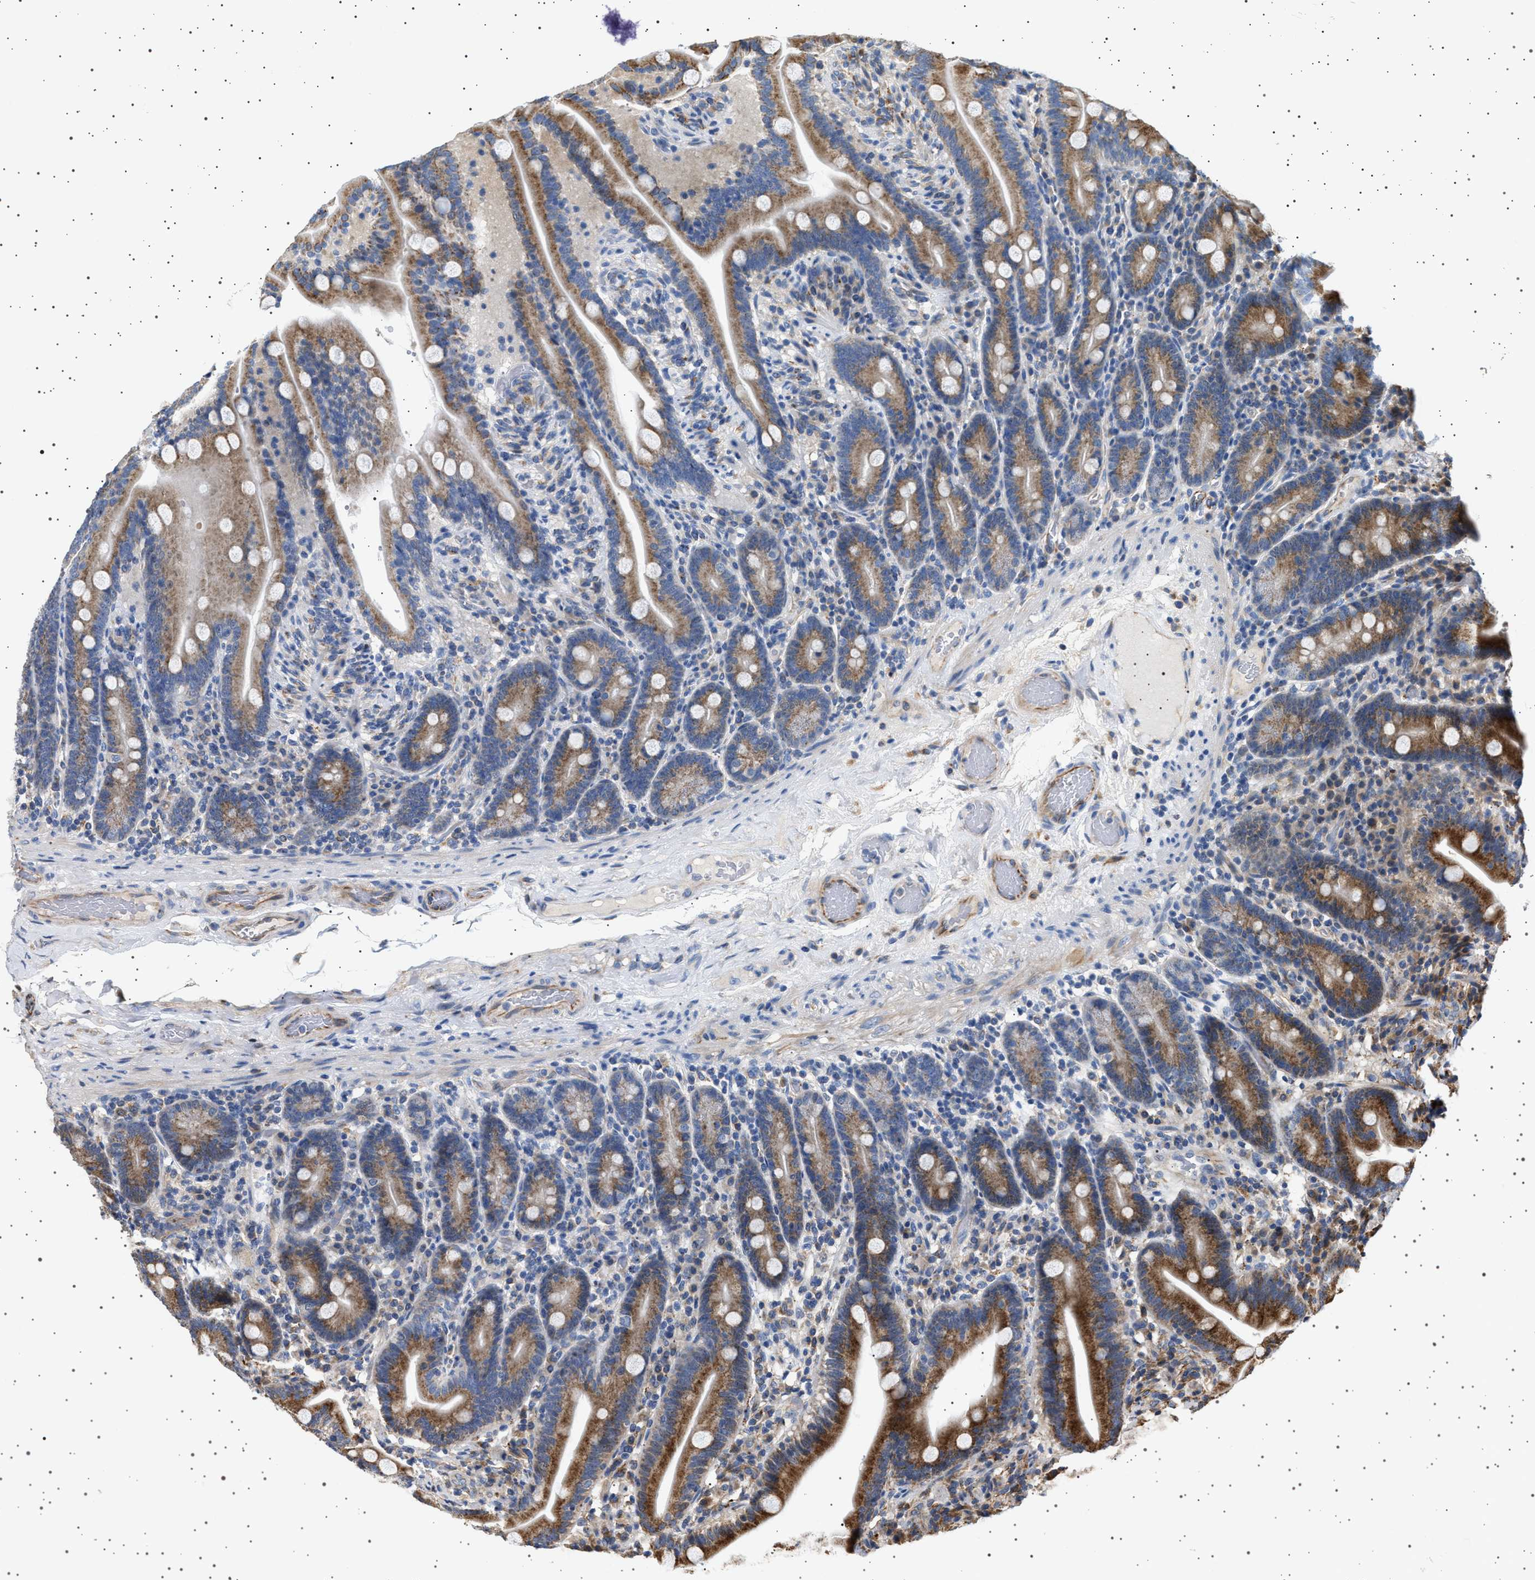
{"staining": {"intensity": "moderate", "quantity": ">75%", "location": "cytoplasmic/membranous"}, "tissue": "duodenum", "cell_type": "Glandular cells", "image_type": "normal", "snomed": [{"axis": "morphology", "description": "Normal tissue, NOS"}, {"axis": "topography", "description": "Duodenum"}], "caption": "Immunohistochemistry (IHC) photomicrograph of benign duodenum: duodenum stained using immunohistochemistry shows medium levels of moderate protein expression localized specifically in the cytoplasmic/membranous of glandular cells, appearing as a cytoplasmic/membranous brown color.", "gene": "TRUB2", "patient": {"sex": "male", "age": 54}}